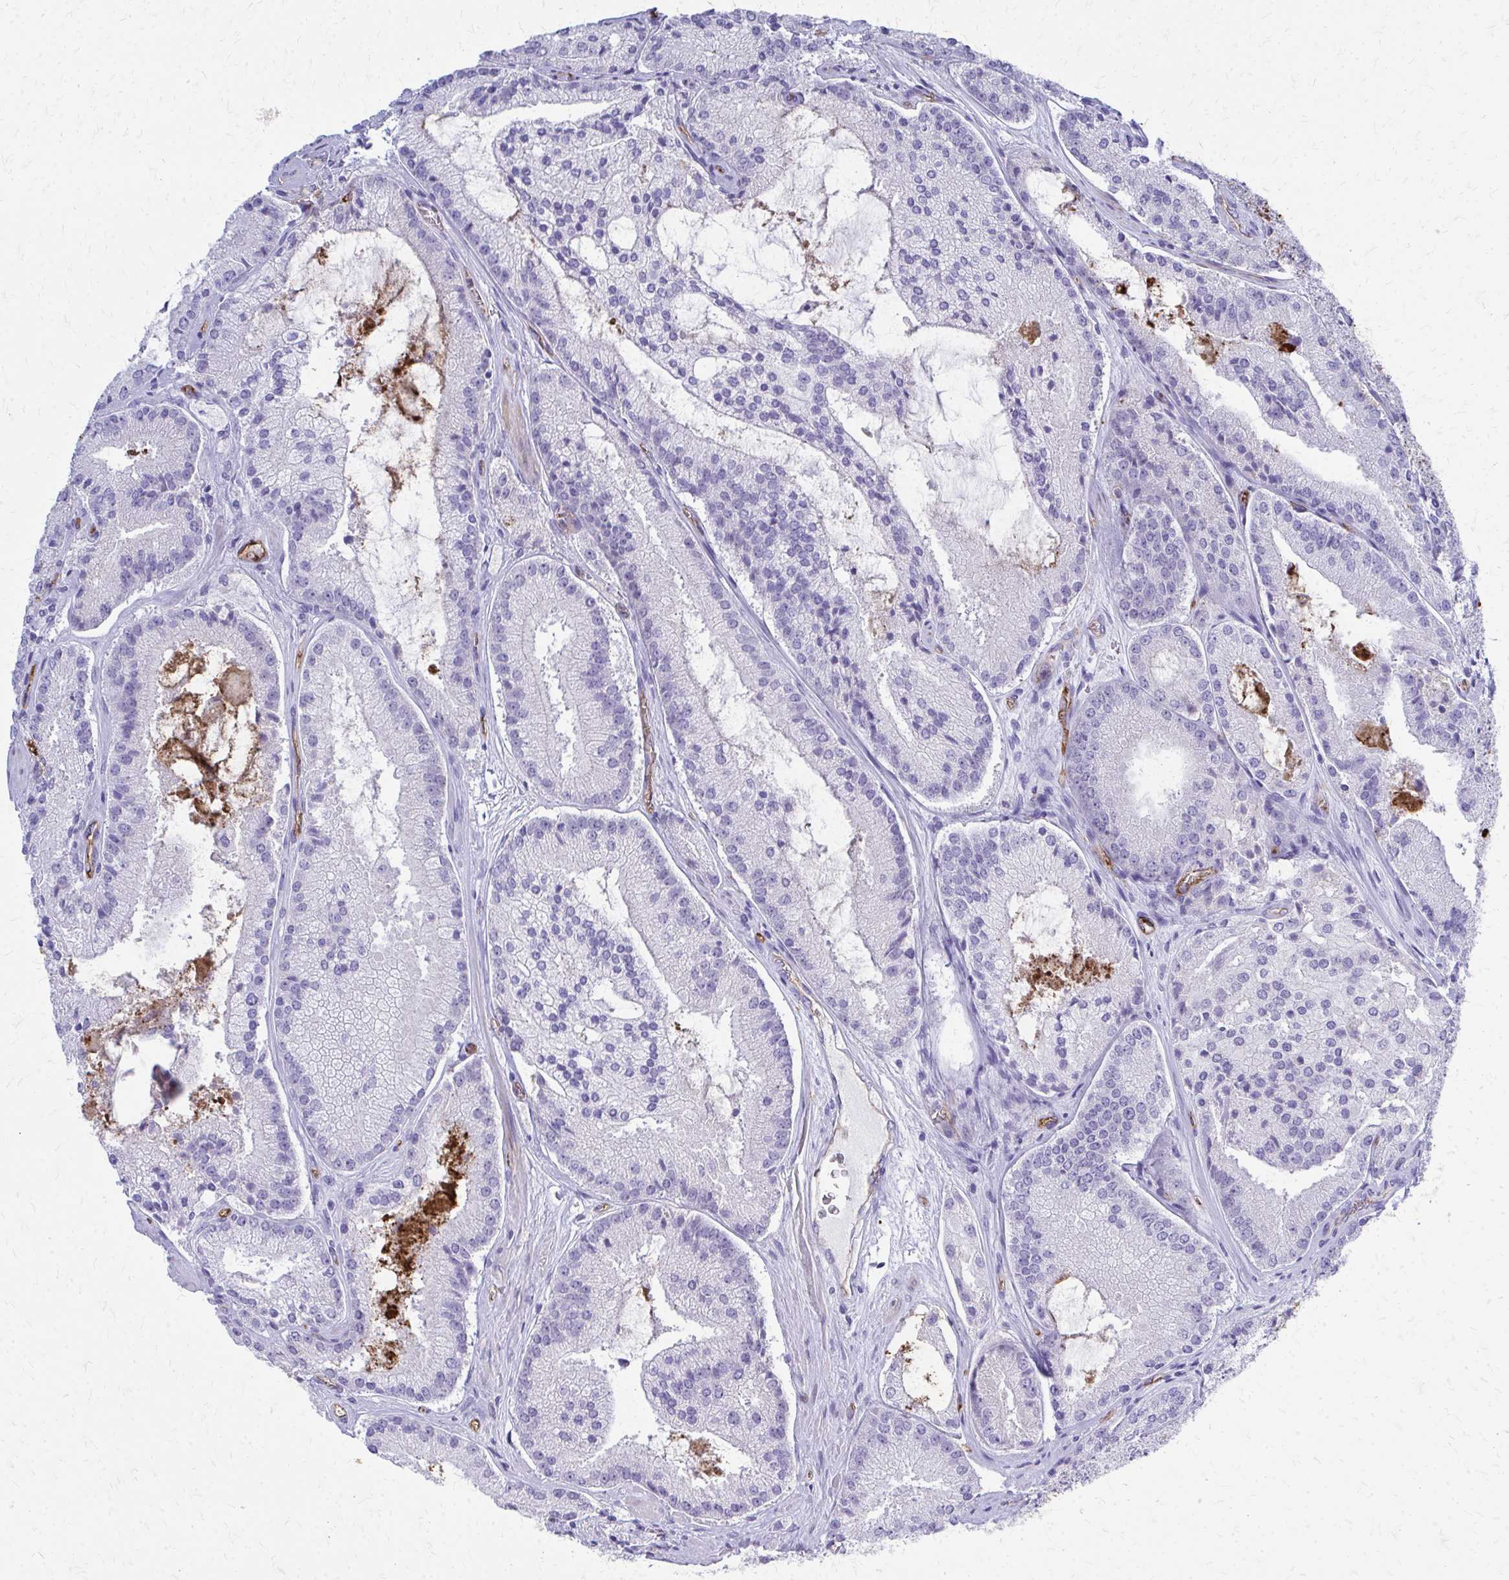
{"staining": {"intensity": "negative", "quantity": "none", "location": "none"}, "tissue": "prostate cancer", "cell_type": "Tumor cells", "image_type": "cancer", "snomed": [{"axis": "morphology", "description": "Adenocarcinoma, High grade"}, {"axis": "topography", "description": "Prostate"}], "caption": "DAB (3,3'-diaminobenzidine) immunohistochemical staining of human prostate adenocarcinoma (high-grade) exhibits no significant expression in tumor cells. (Brightfield microscopy of DAB immunohistochemistry at high magnification).", "gene": "TPSG1", "patient": {"sex": "male", "age": 73}}